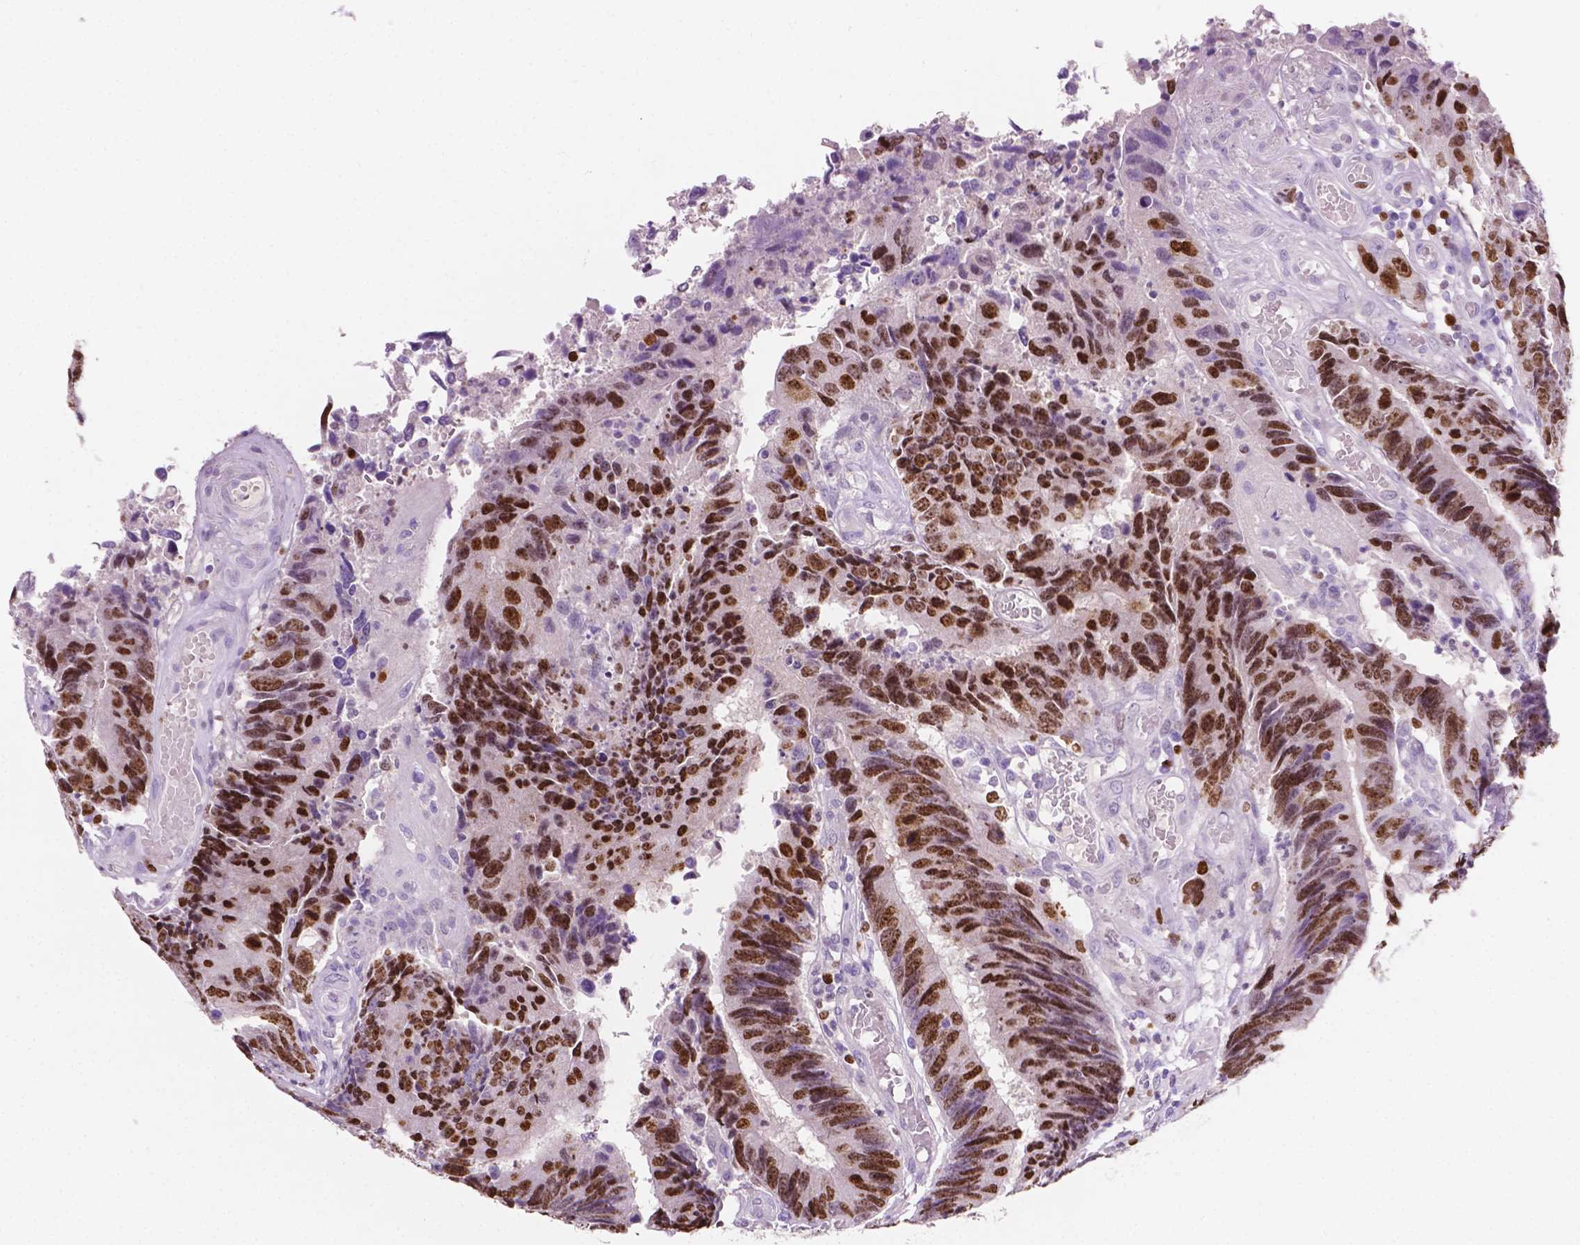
{"staining": {"intensity": "moderate", "quantity": "25%-75%", "location": "nuclear"}, "tissue": "colorectal cancer", "cell_type": "Tumor cells", "image_type": "cancer", "snomed": [{"axis": "morphology", "description": "Adenocarcinoma, NOS"}, {"axis": "topography", "description": "Colon"}], "caption": "Protein positivity by immunohistochemistry (IHC) reveals moderate nuclear positivity in about 25%-75% of tumor cells in colorectal cancer (adenocarcinoma).", "gene": "SIAH2", "patient": {"sex": "female", "age": 67}}